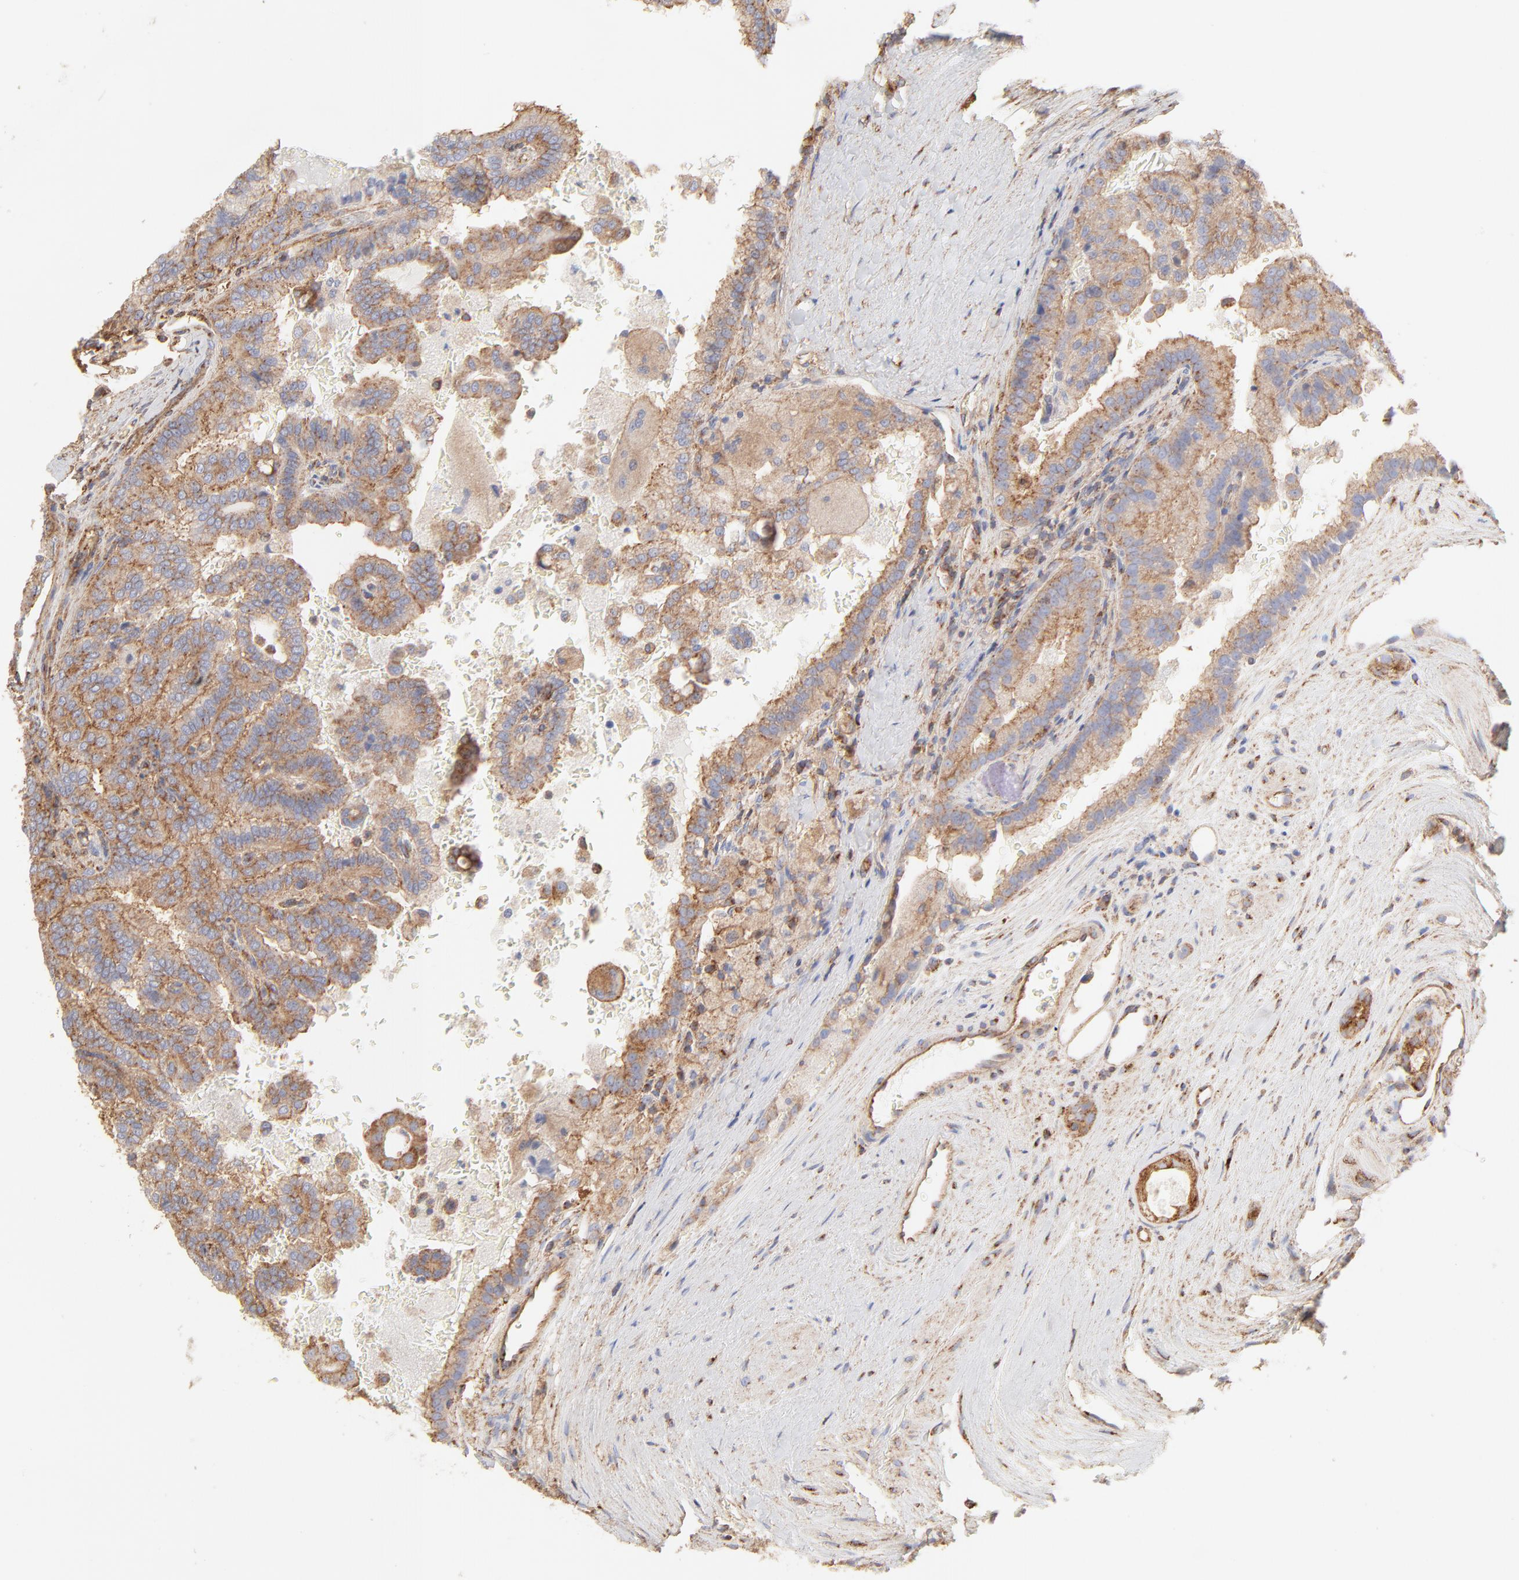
{"staining": {"intensity": "moderate", "quantity": ">75%", "location": "cytoplasmic/membranous"}, "tissue": "renal cancer", "cell_type": "Tumor cells", "image_type": "cancer", "snomed": [{"axis": "morphology", "description": "Adenocarcinoma, NOS"}, {"axis": "topography", "description": "Kidney"}], "caption": "Human renal cancer stained with a brown dye reveals moderate cytoplasmic/membranous positive positivity in approximately >75% of tumor cells.", "gene": "CLTB", "patient": {"sex": "male", "age": 61}}